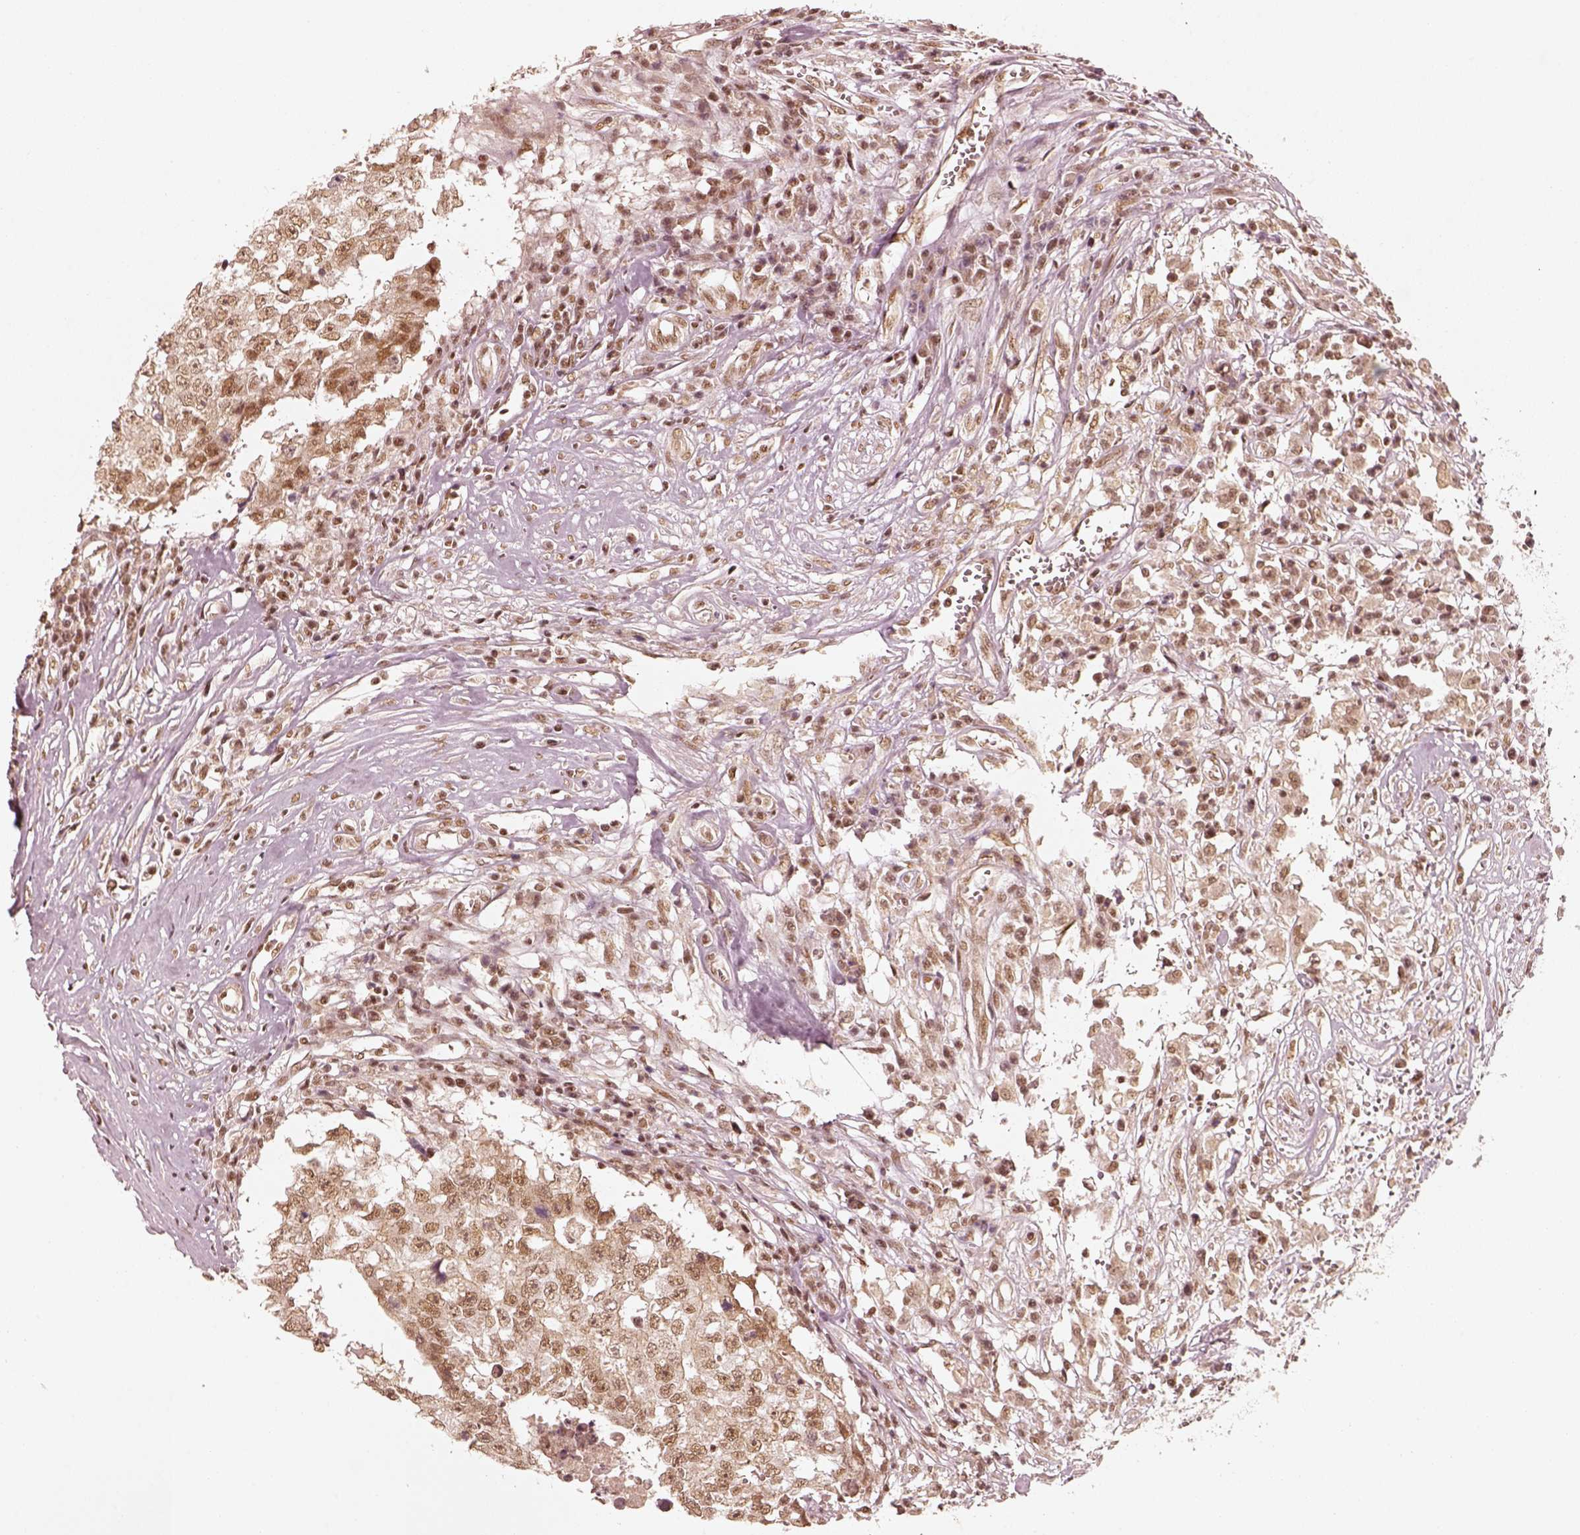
{"staining": {"intensity": "moderate", "quantity": ">75%", "location": "nuclear"}, "tissue": "testis cancer", "cell_type": "Tumor cells", "image_type": "cancer", "snomed": [{"axis": "morphology", "description": "Carcinoma, Embryonal, NOS"}, {"axis": "topography", "description": "Testis"}], "caption": "Immunohistochemical staining of human testis cancer displays medium levels of moderate nuclear staining in approximately >75% of tumor cells. The protein is shown in brown color, while the nuclei are stained blue.", "gene": "GMEB2", "patient": {"sex": "male", "age": 36}}